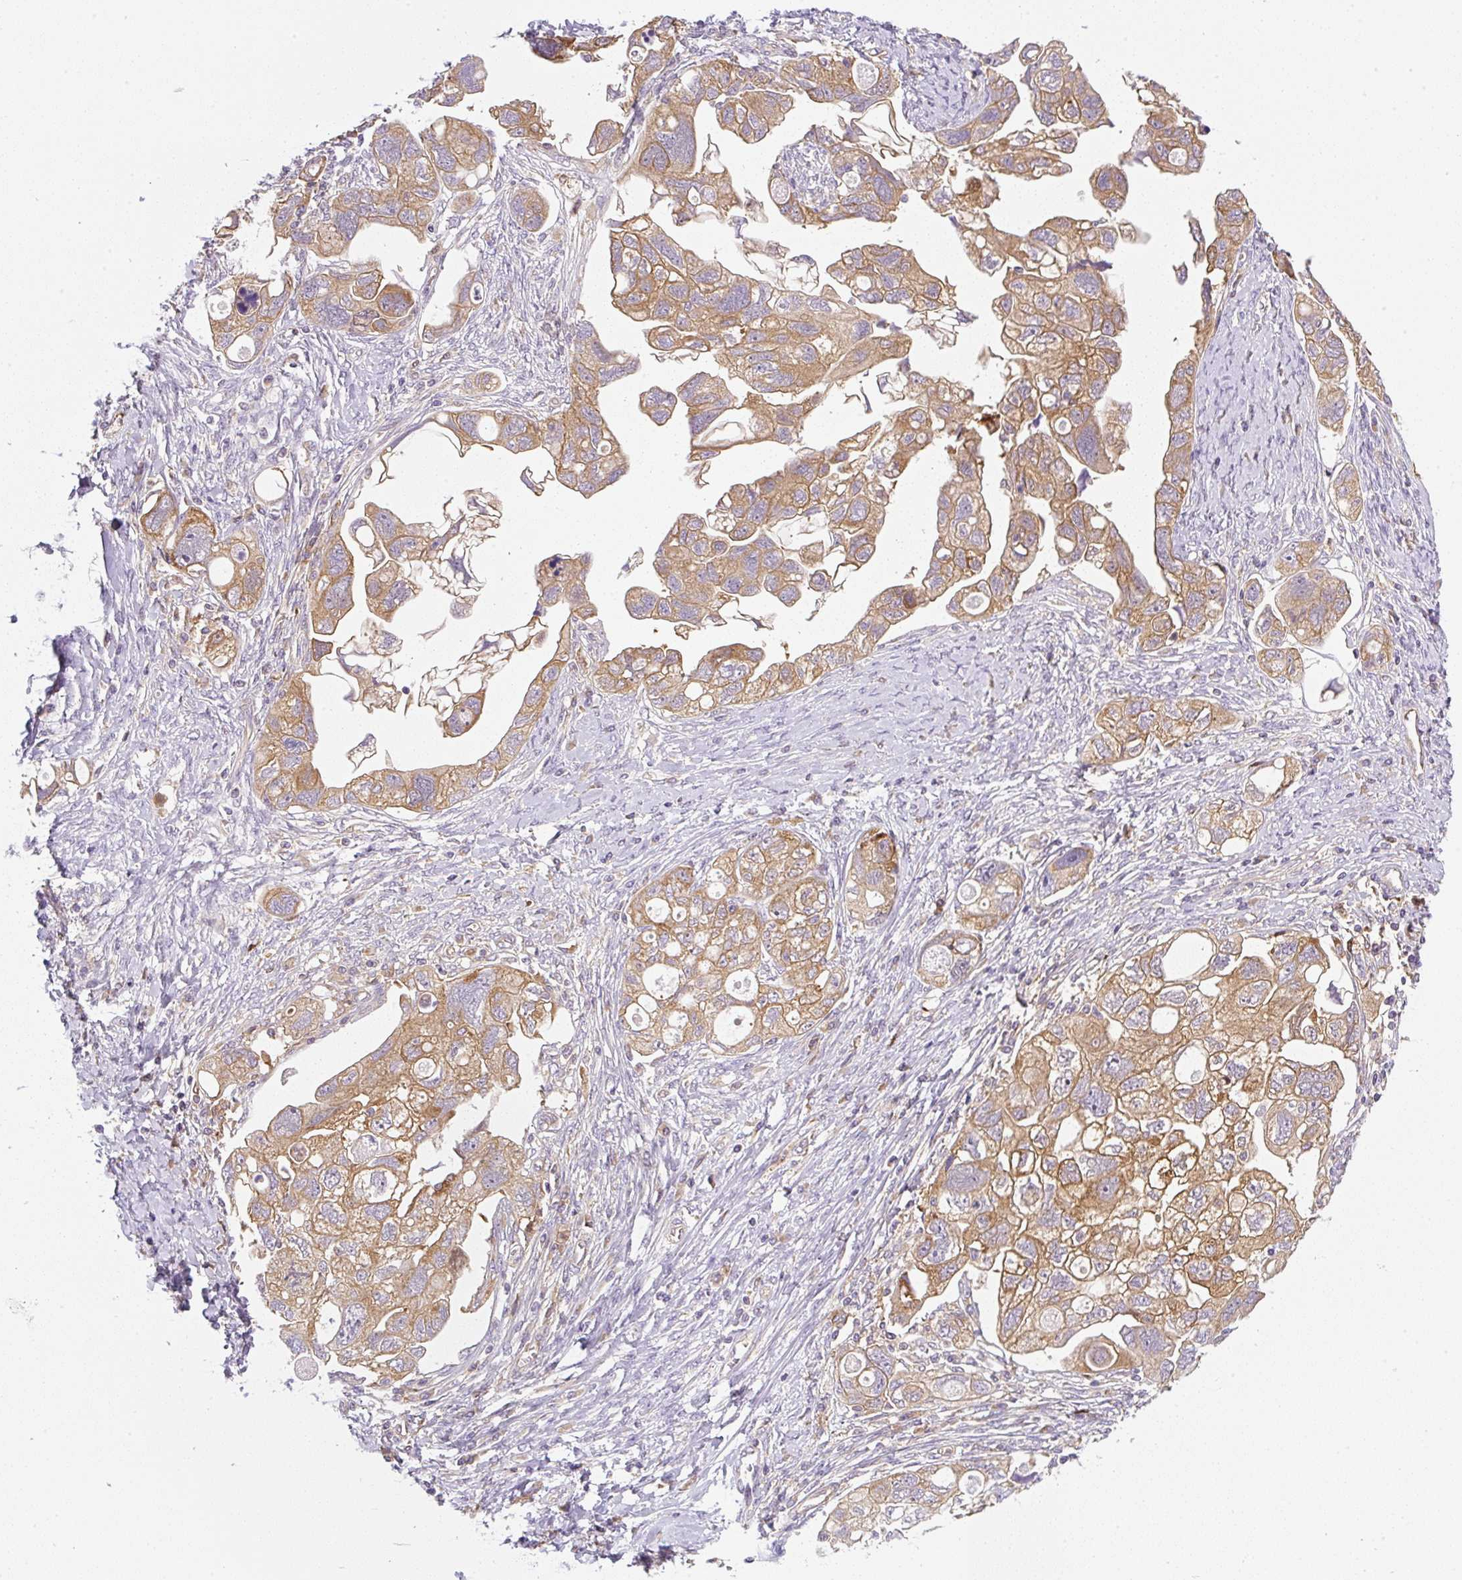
{"staining": {"intensity": "moderate", "quantity": ">75%", "location": "cytoplasmic/membranous"}, "tissue": "ovarian cancer", "cell_type": "Tumor cells", "image_type": "cancer", "snomed": [{"axis": "morphology", "description": "Carcinoma, NOS"}, {"axis": "morphology", "description": "Cystadenocarcinoma, serous, NOS"}, {"axis": "topography", "description": "Ovary"}], "caption": "Immunohistochemical staining of human carcinoma (ovarian) displays moderate cytoplasmic/membranous protein staining in approximately >75% of tumor cells.", "gene": "OMA1", "patient": {"sex": "female", "age": 69}}